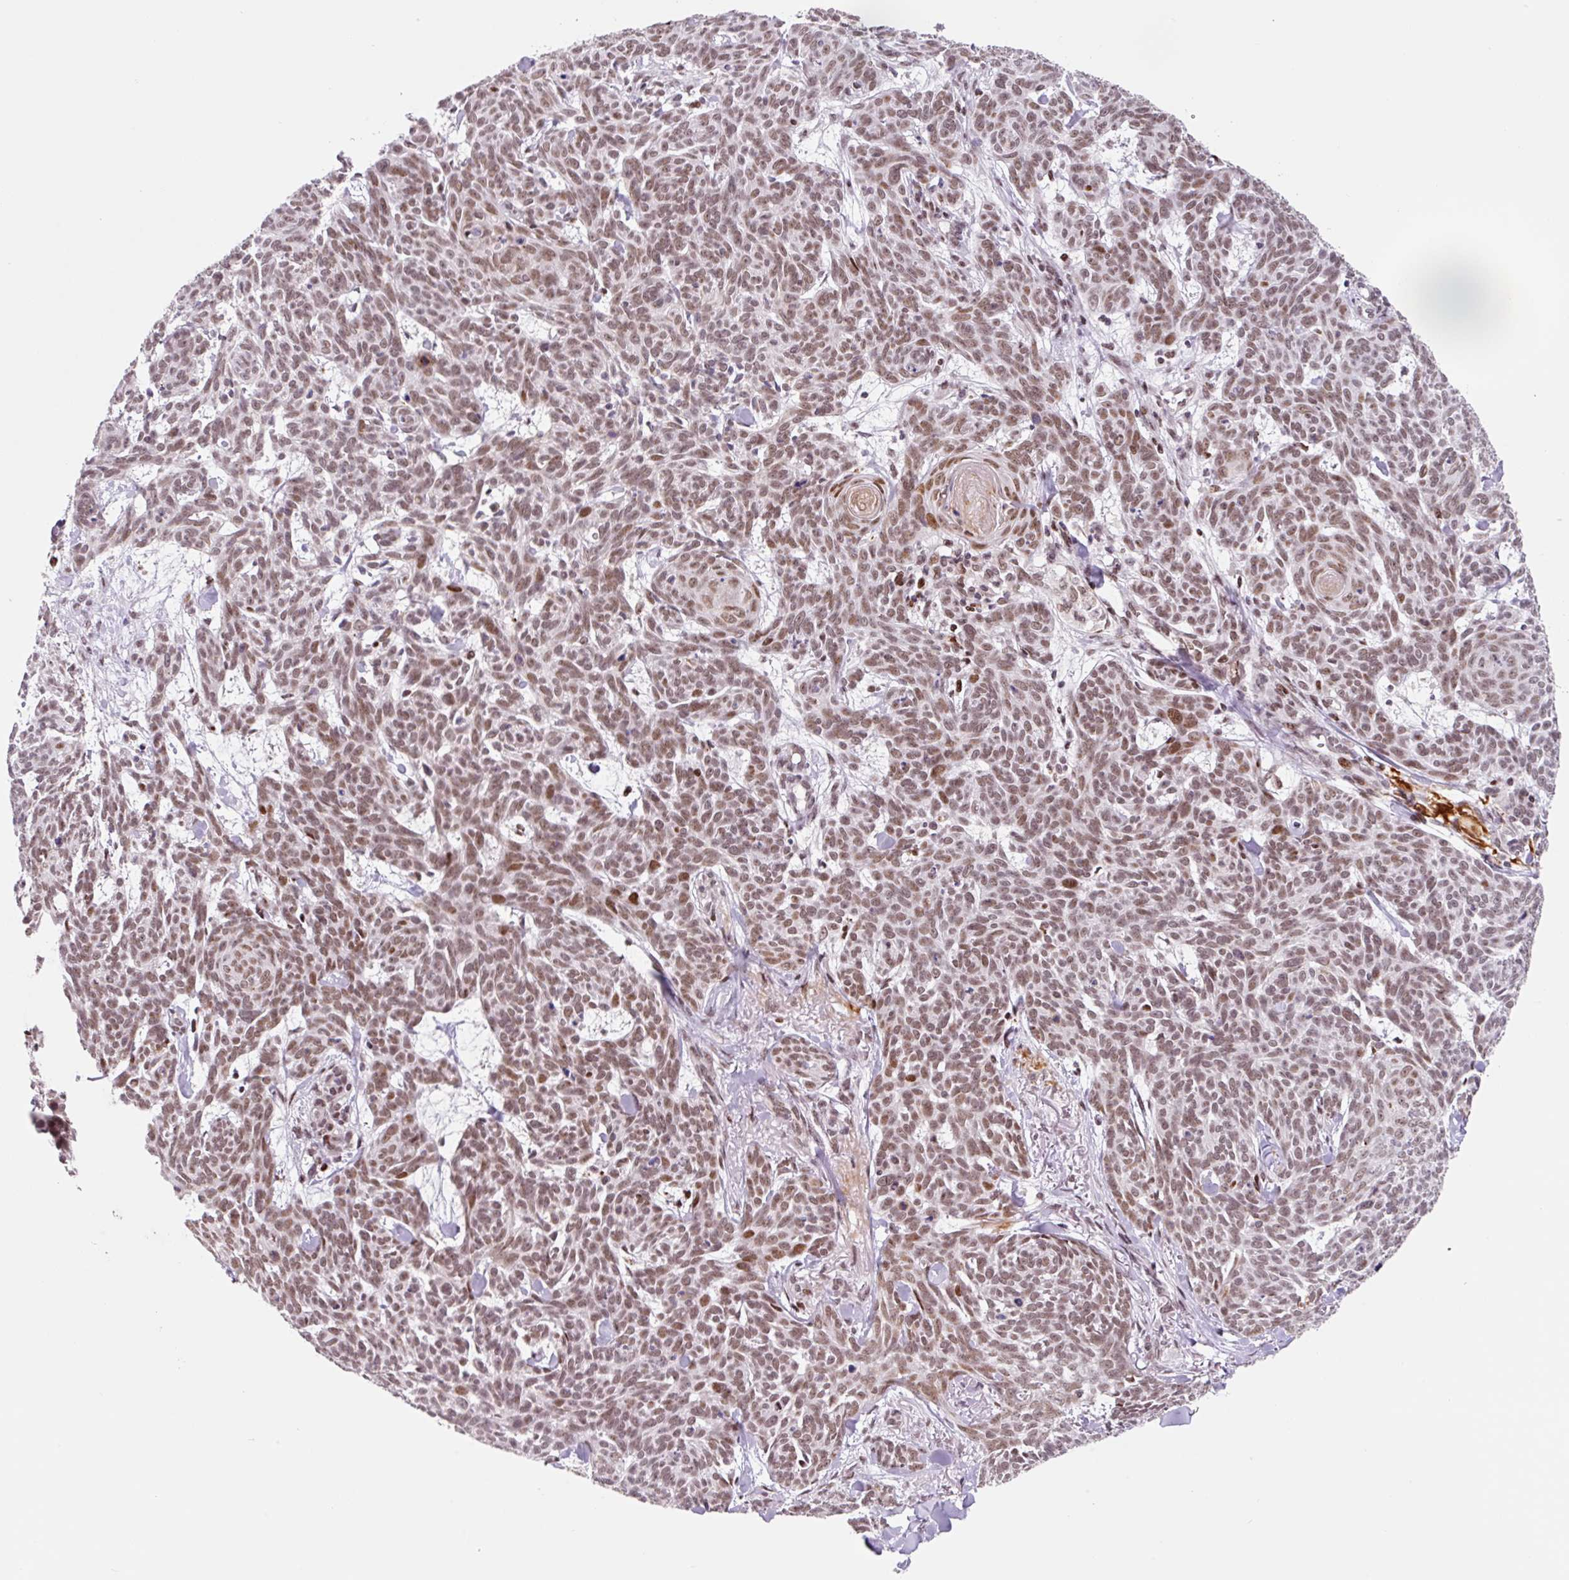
{"staining": {"intensity": "moderate", "quantity": ">75%", "location": "nuclear"}, "tissue": "skin cancer", "cell_type": "Tumor cells", "image_type": "cancer", "snomed": [{"axis": "morphology", "description": "Basal cell carcinoma"}, {"axis": "topography", "description": "Skin"}], "caption": "Immunohistochemical staining of human skin cancer displays medium levels of moderate nuclear protein positivity in about >75% of tumor cells.", "gene": "CCNL2", "patient": {"sex": "female", "age": 93}}